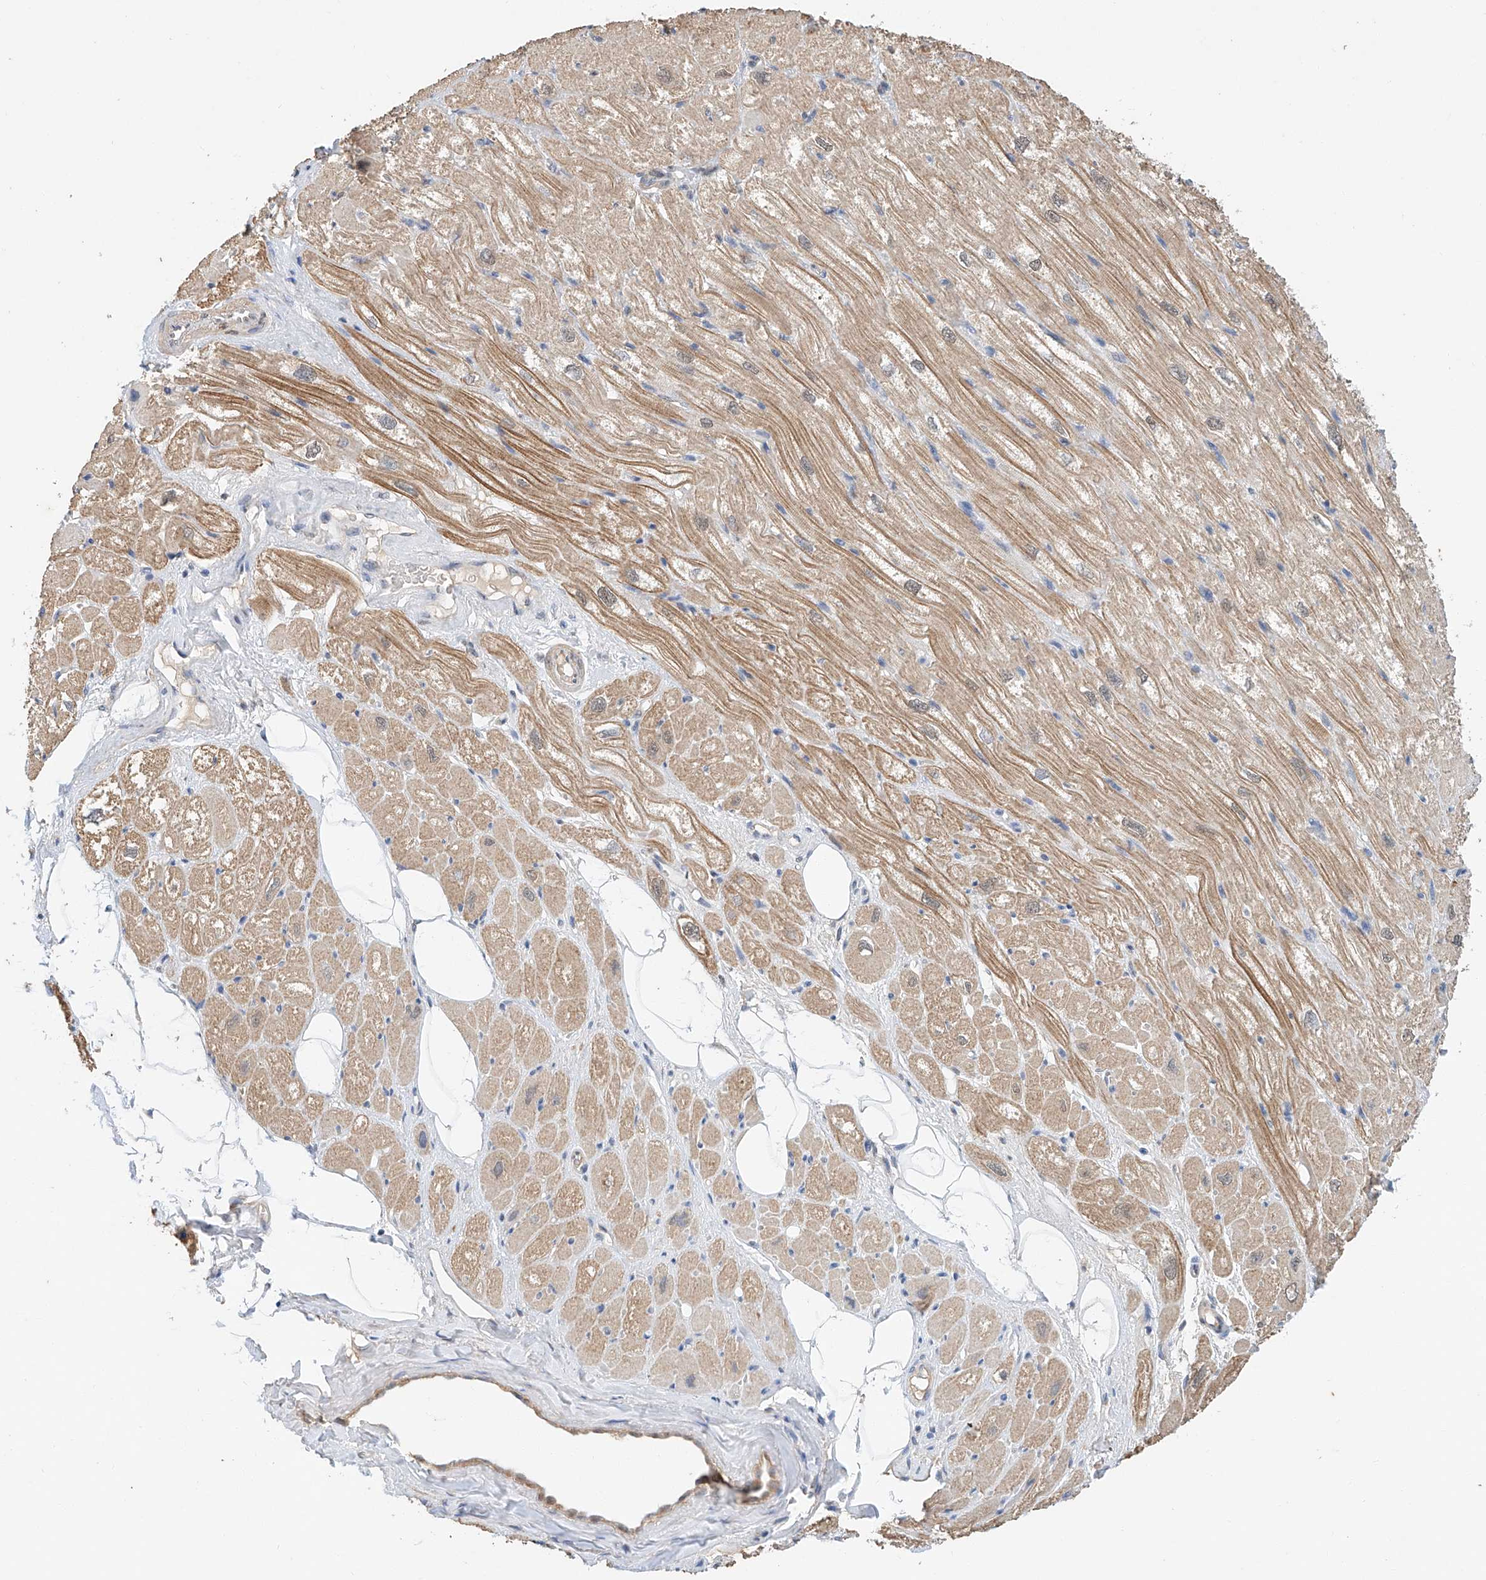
{"staining": {"intensity": "strong", "quantity": "25%-75%", "location": "cytoplasmic/membranous,nuclear"}, "tissue": "heart muscle", "cell_type": "Cardiomyocytes", "image_type": "normal", "snomed": [{"axis": "morphology", "description": "Normal tissue, NOS"}, {"axis": "topography", "description": "Heart"}], "caption": "High-magnification brightfield microscopy of normal heart muscle stained with DAB (brown) and counterstained with hematoxylin (blue). cardiomyocytes exhibit strong cytoplasmic/membranous,nuclear positivity is appreciated in about25%-75% of cells.", "gene": "CTDP1", "patient": {"sex": "male", "age": 50}}